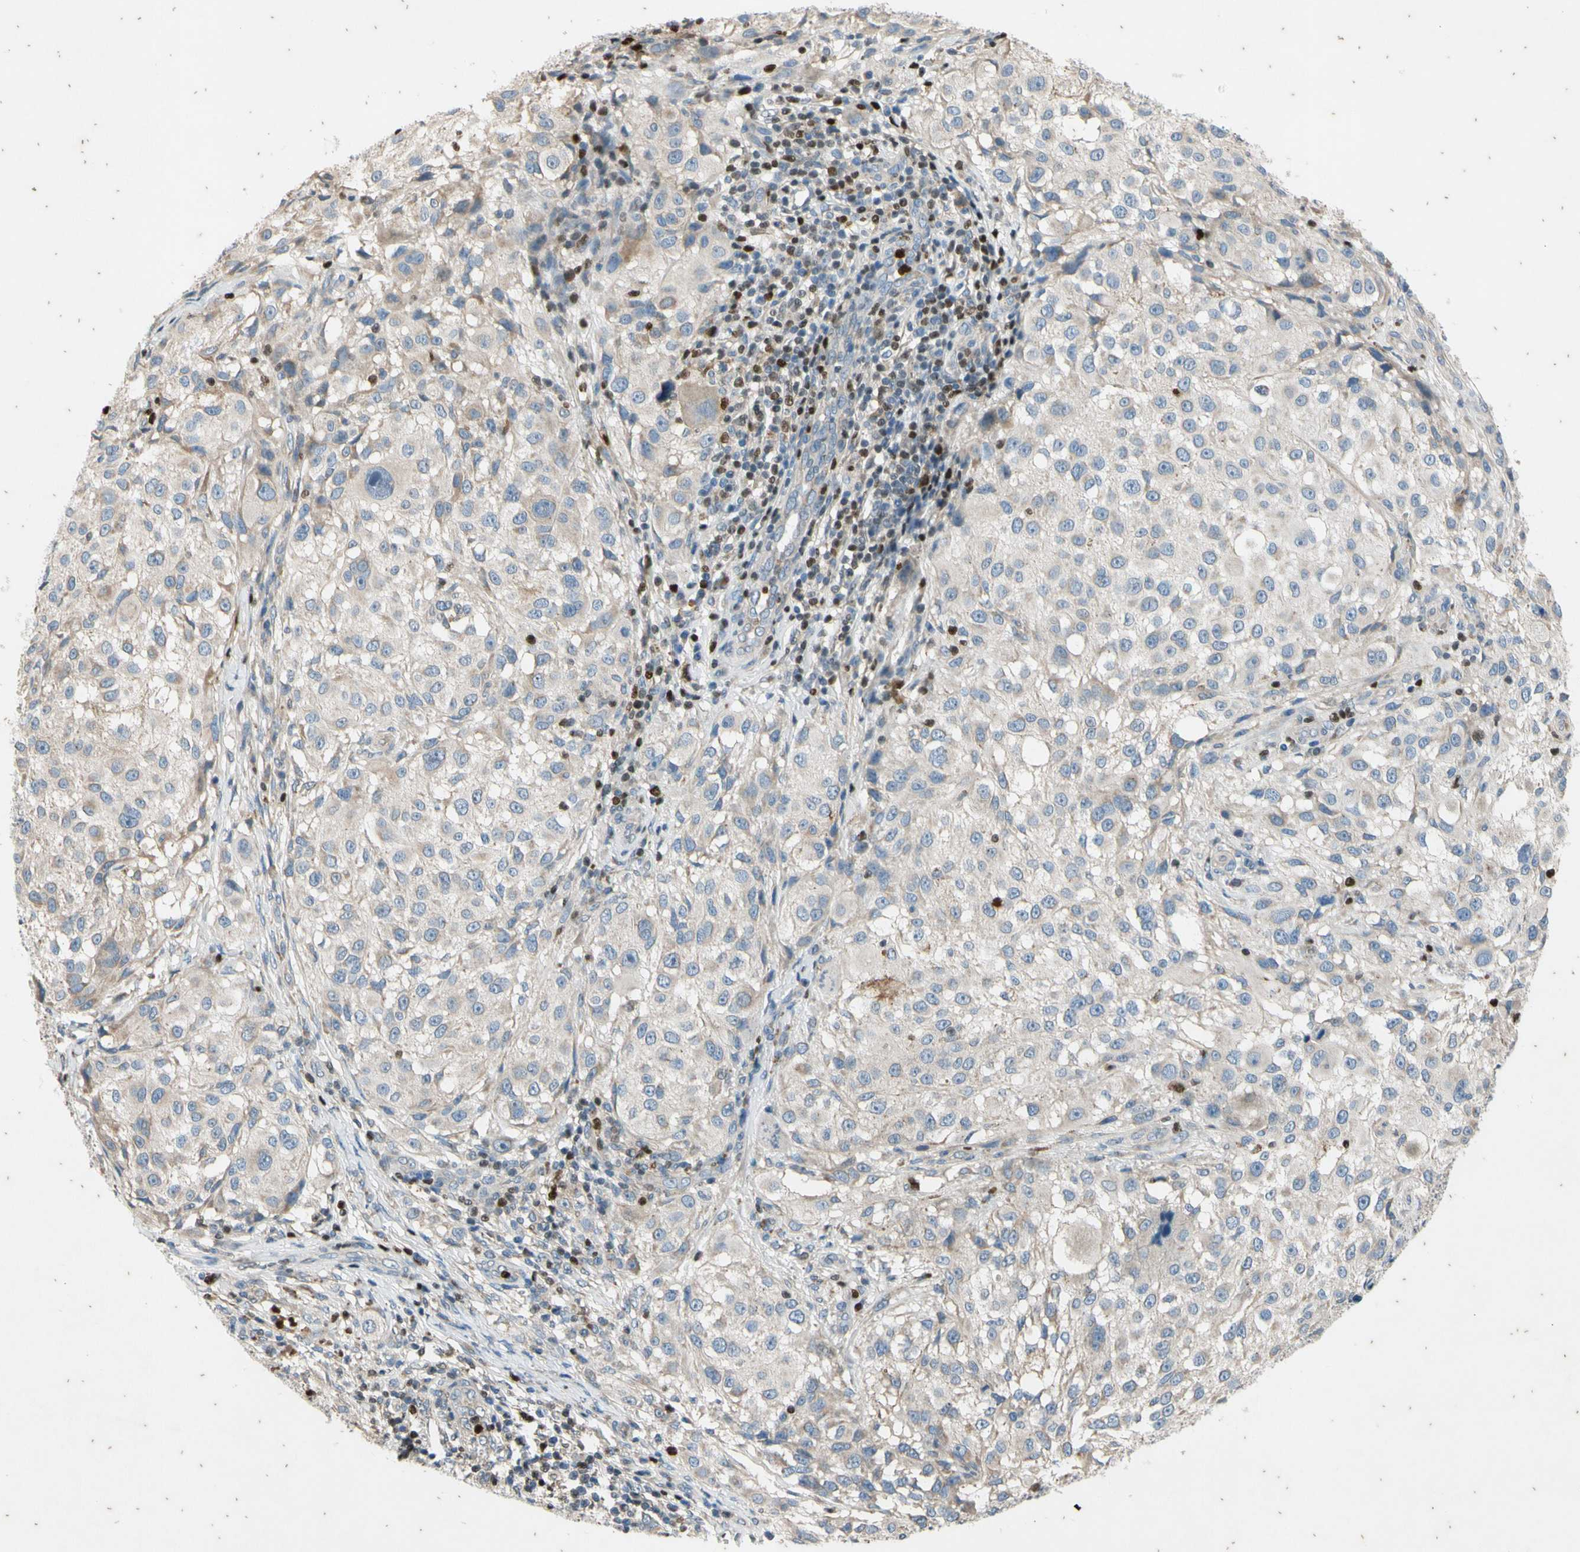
{"staining": {"intensity": "weak", "quantity": ">75%", "location": "cytoplasmic/membranous"}, "tissue": "melanoma", "cell_type": "Tumor cells", "image_type": "cancer", "snomed": [{"axis": "morphology", "description": "Necrosis, NOS"}, {"axis": "morphology", "description": "Malignant melanoma, NOS"}, {"axis": "topography", "description": "Skin"}], "caption": "Weak cytoplasmic/membranous expression for a protein is seen in about >75% of tumor cells of malignant melanoma using immunohistochemistry (IHC).", "gene": "TBX21", "patient": {"sex": "female", "age": 87}}